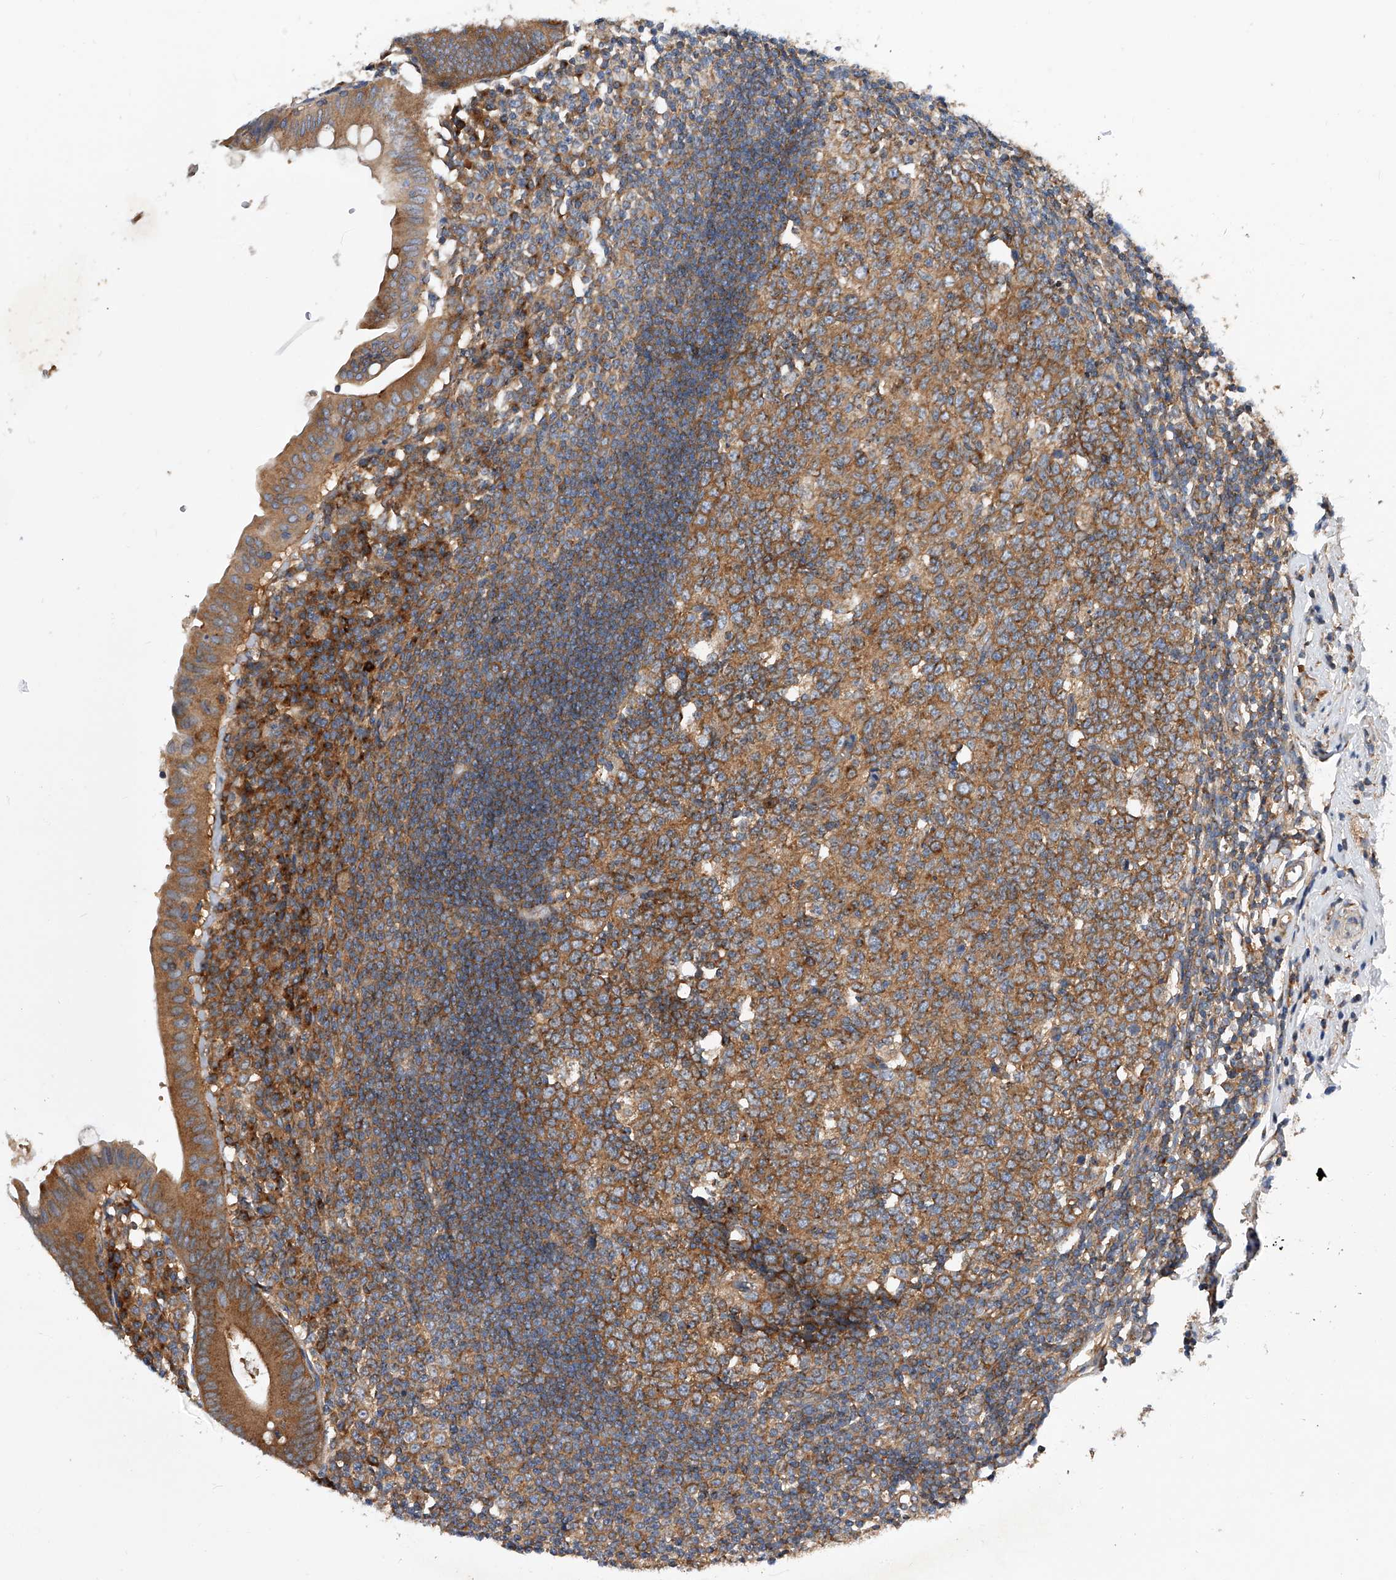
{"staining": {"intensity": "strong", "quantity": ">75%", "location": "cytoplasmic/membranous"}, "tissue": "appendix", "cell_type": "Glandular cells", "image_type": "normal", "snomed": [{"axis": "morphology", "description": "Normal tissue, NOS"}, {"axis": "topography", "description": "Appendix"}], "caption": "IHC of normal human appendix demonstrates high levels of strong cytoplasmic/membranous staining in about >75% of glandular cells.", "gene": "CFAP410", "patient": {"sex": "female", "age": 54}}